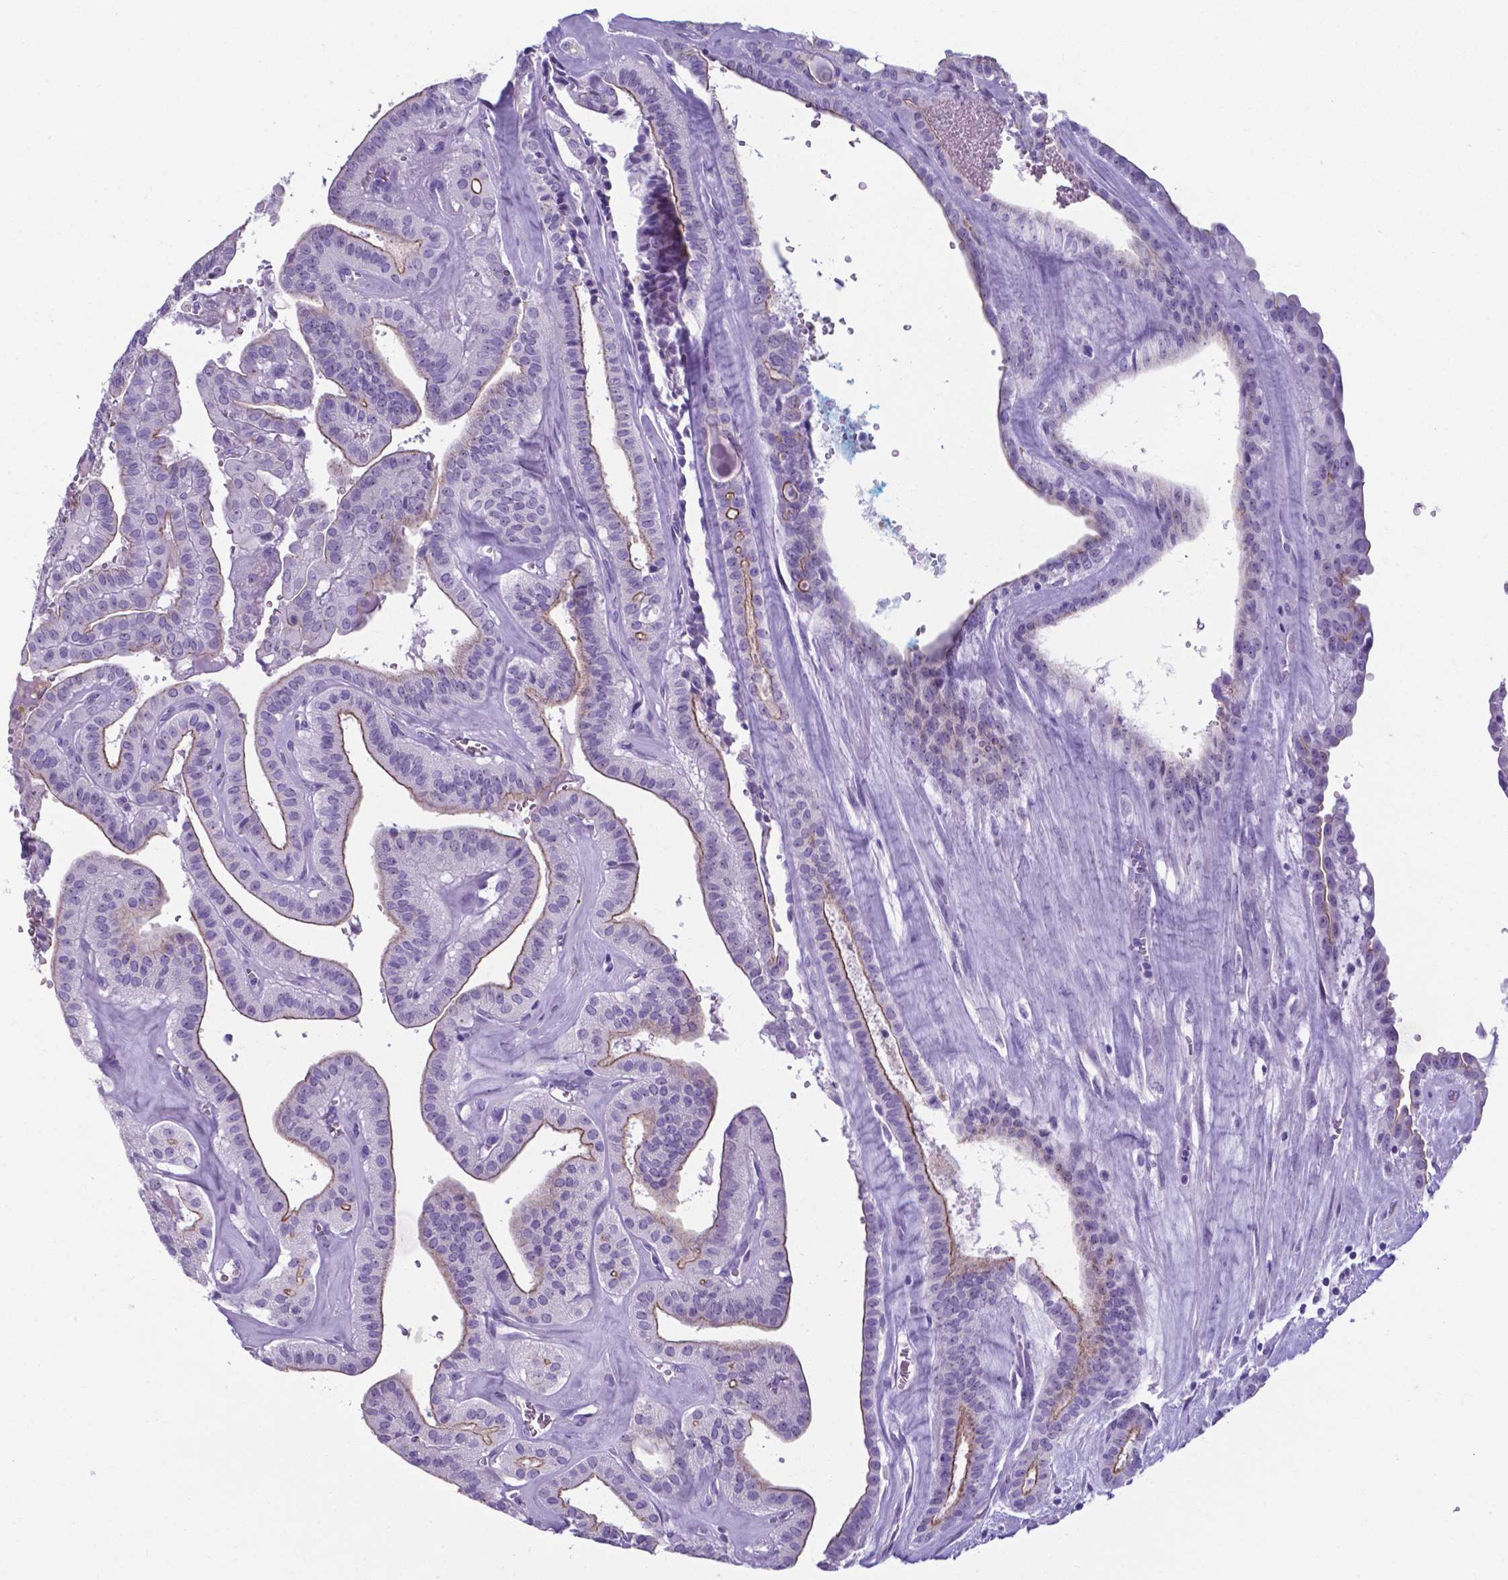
{"staining": {"intensity": "moderate", "quantity": ">75%", "location": "cytoplasmic/membranous"}, "tissue": "thyroid cancer", "cell_type": "Tumor cells", "image_type": "cancer", "snomed": [{"axis": "morphology", "description": "Papillary adenocarcinoma, NOS"}, {"axis": "topography", "description": "Thyroid gland"}], "caption": "The image exhibits a brown stain indicating the presence of a protein in the cytoplasmic/membranous of tumor cells in thyroid cancer. The protein is shown in brown color, while the nuclei are stained blue.", "gene": "AP5B1", "patient": {"sex": "male", "age": 52}}